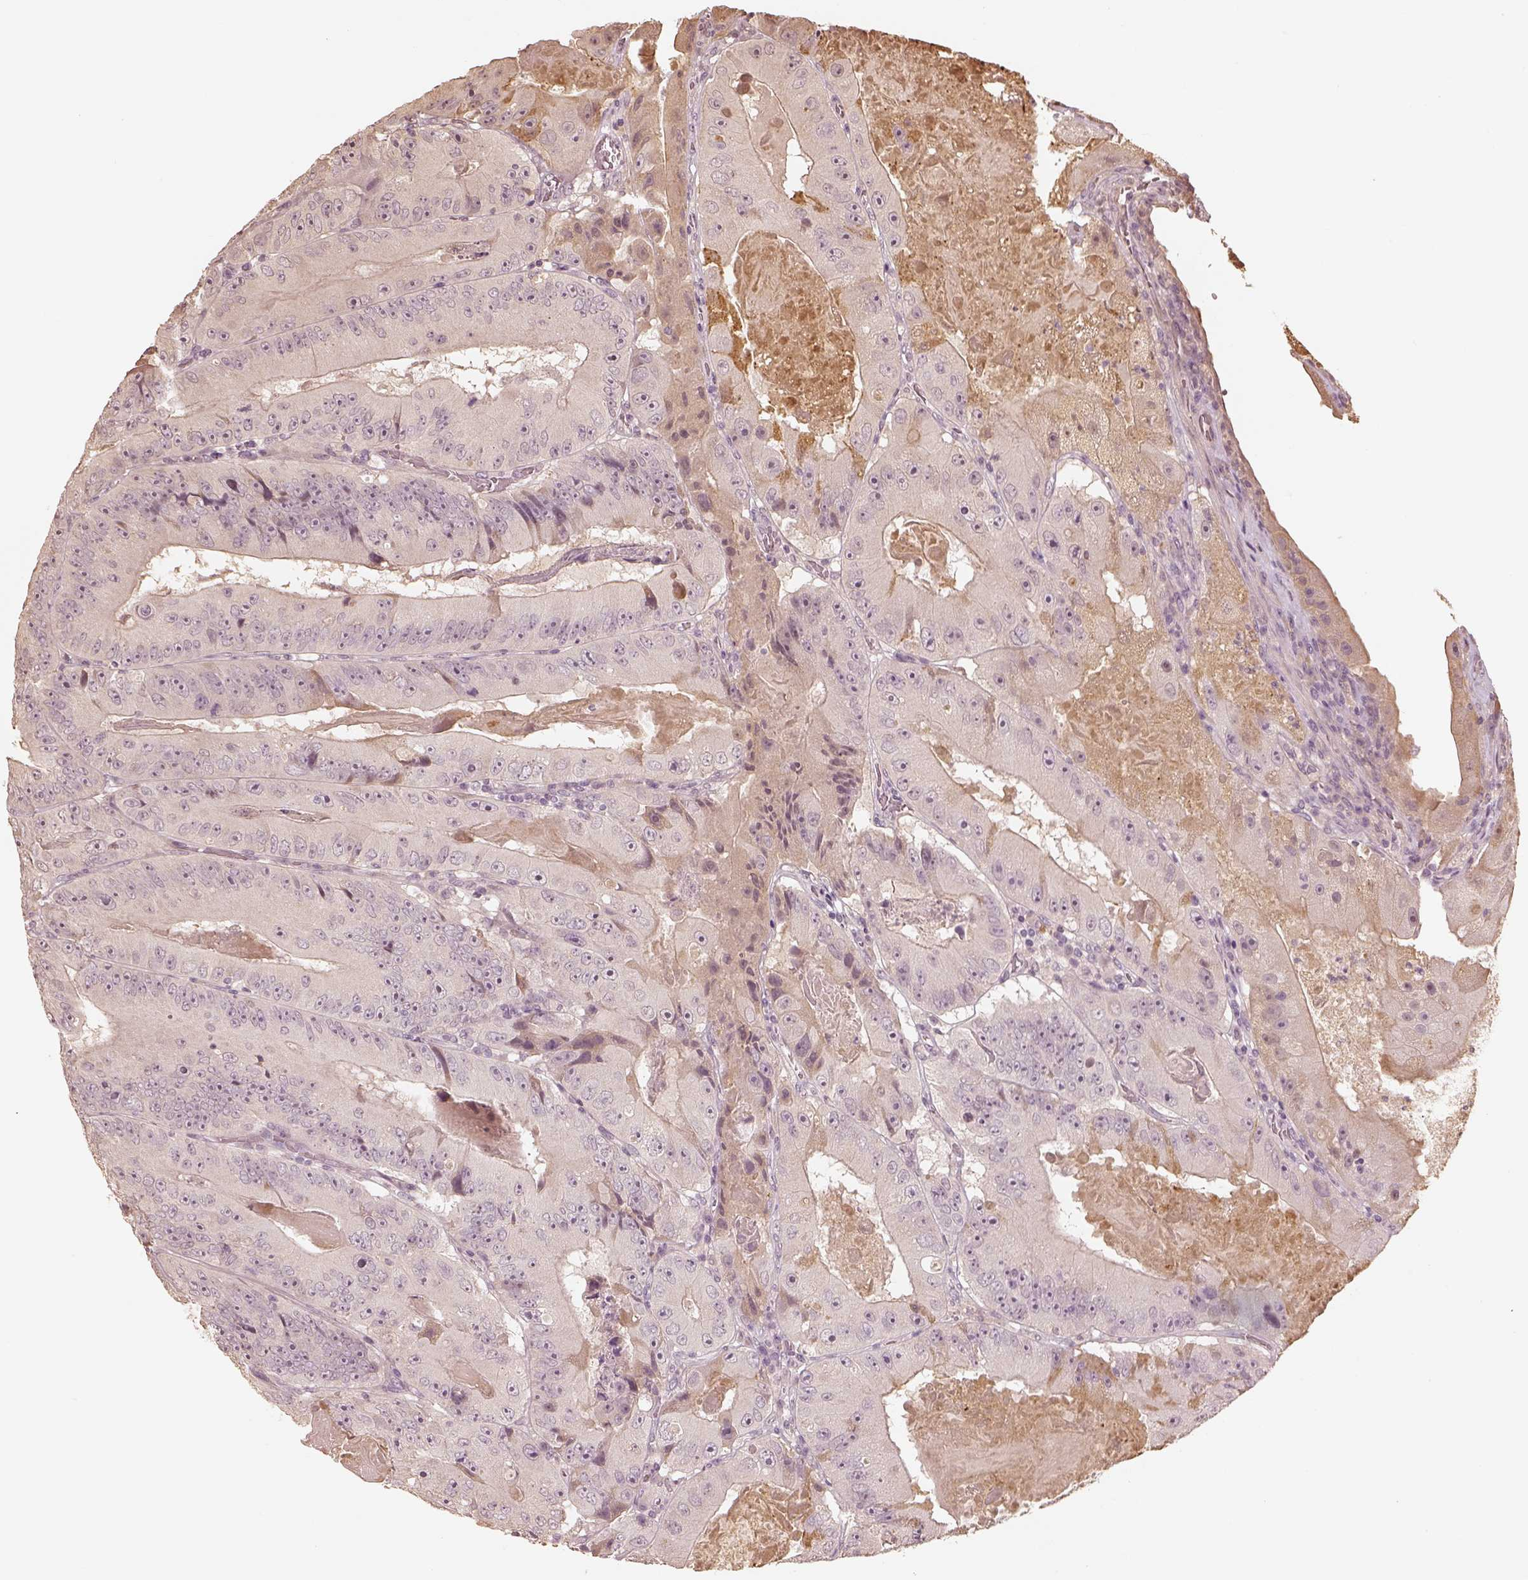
{"staining": {"intensity": "negative", "quantity": "none", "location": "none"}, "tissue": "colorectal cancer", "cell_type": "Tumor cells", "image_type": "cancer", "snomed": [{"axis": "morphology", "description": "Adenocarcinoma, NOS"}, {"axis": "topography", "description": "Colon"}], "caption": "Immunohistochemistry histopathology image of colorectal cancer (adenocarcinoma) stained for a protein (brown), which reveals no expression in tumor cells.", "gene": "CRB1", "patient": {"sex": "female", "age": 86}}